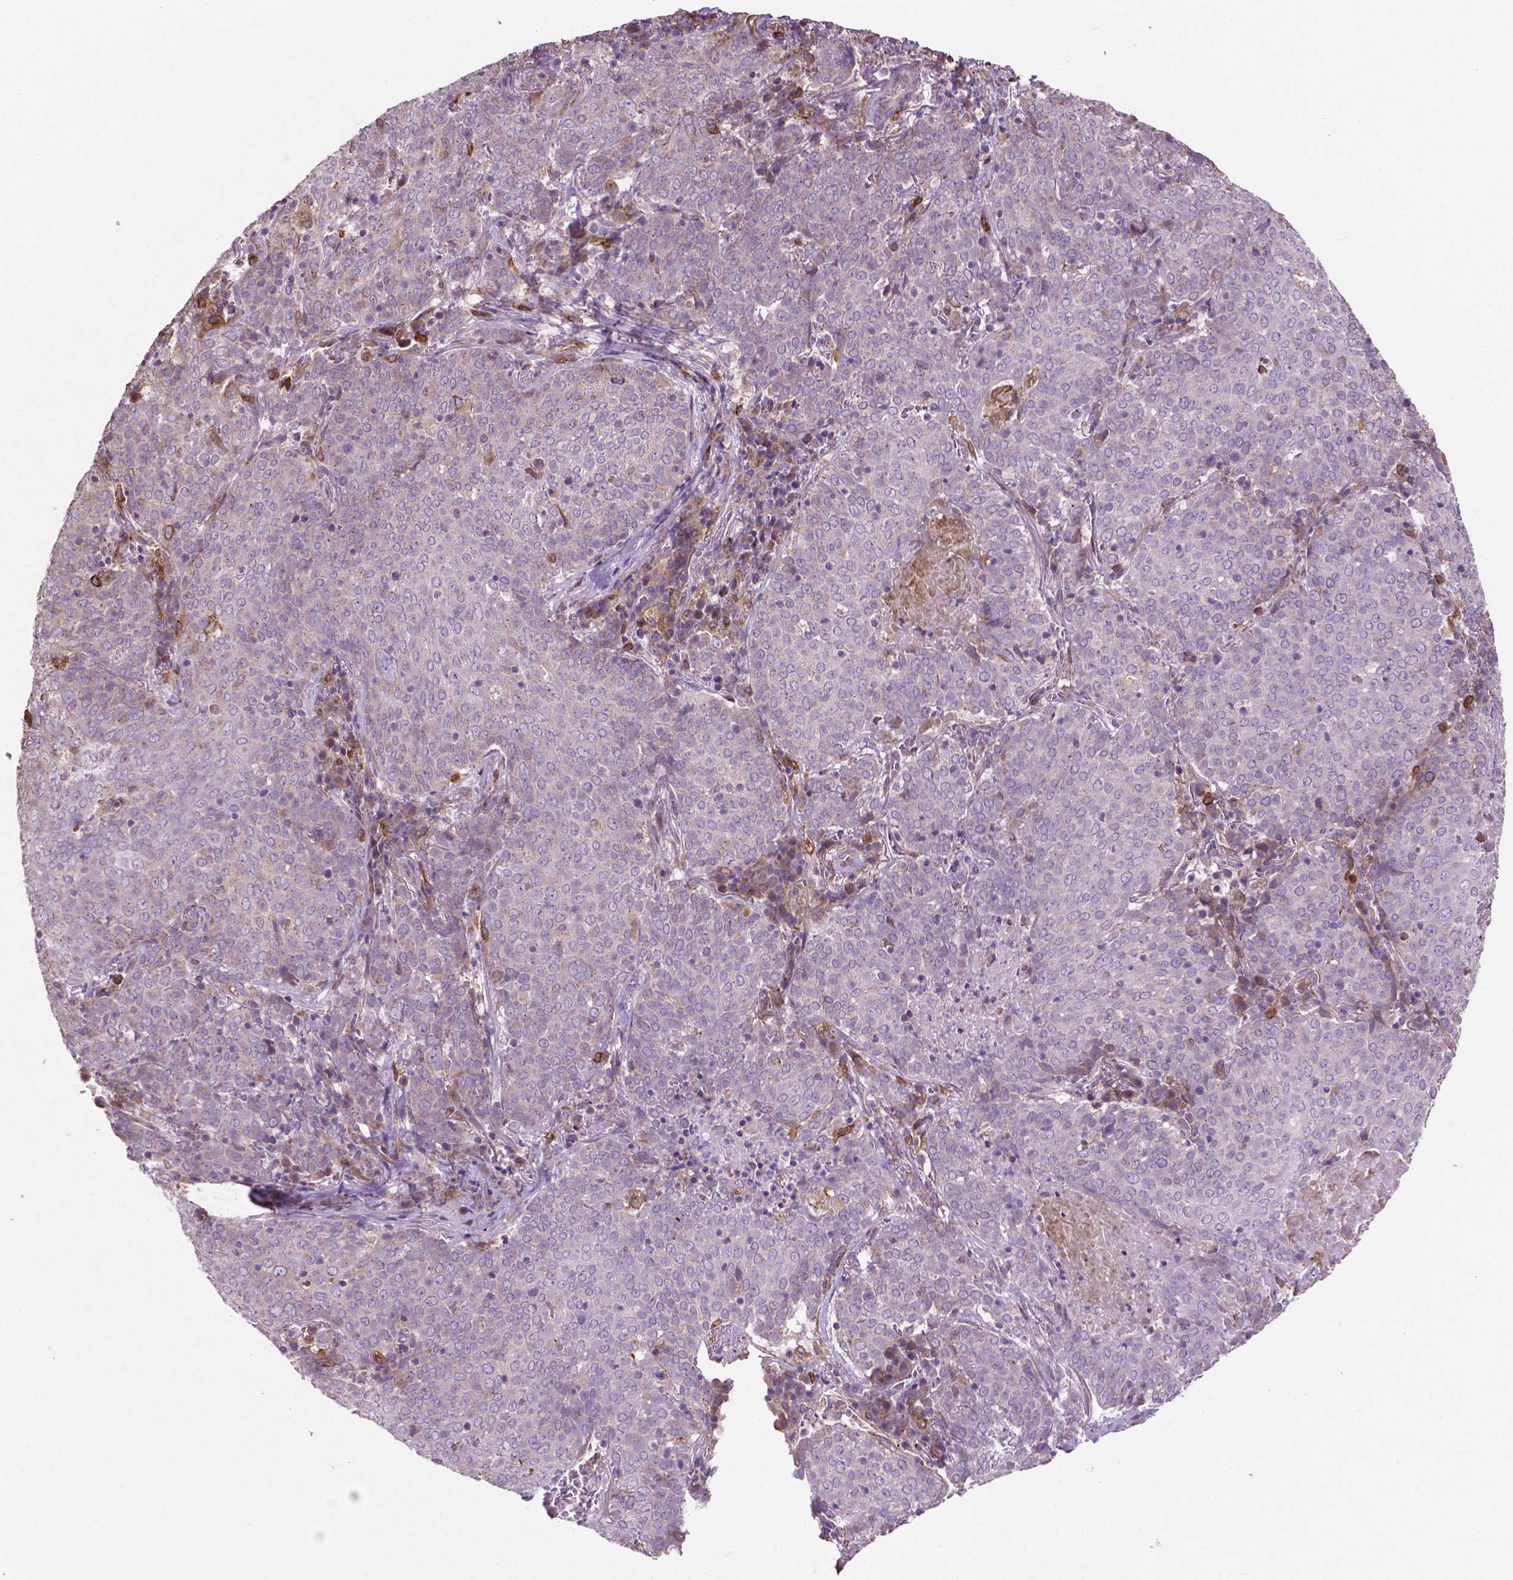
{"staining": {"intensity": "negative", "quantity": "none", "location": "none"}, "tissue": "lung cancer", "cell_type": "Tumor cells", "image_type": "cancer", "snomed": [{"axis": "morphology", "description": "Squamous cell carcinoma, NOS"}, {"axis": "topography", "description": "Lung"}], "caption": "IHC histopathology image of human squamous cell carcinoma (lung) stained for a protein (brown), which exhibits no expression in tumor cells. (Stains: DAB immunohistochemistry with hematoxylin counter stain, Microscopy: brightfield microscopy at high magnification).", "gene": "MBTPS1", "patient": {"sex": "male", "age": 82}}